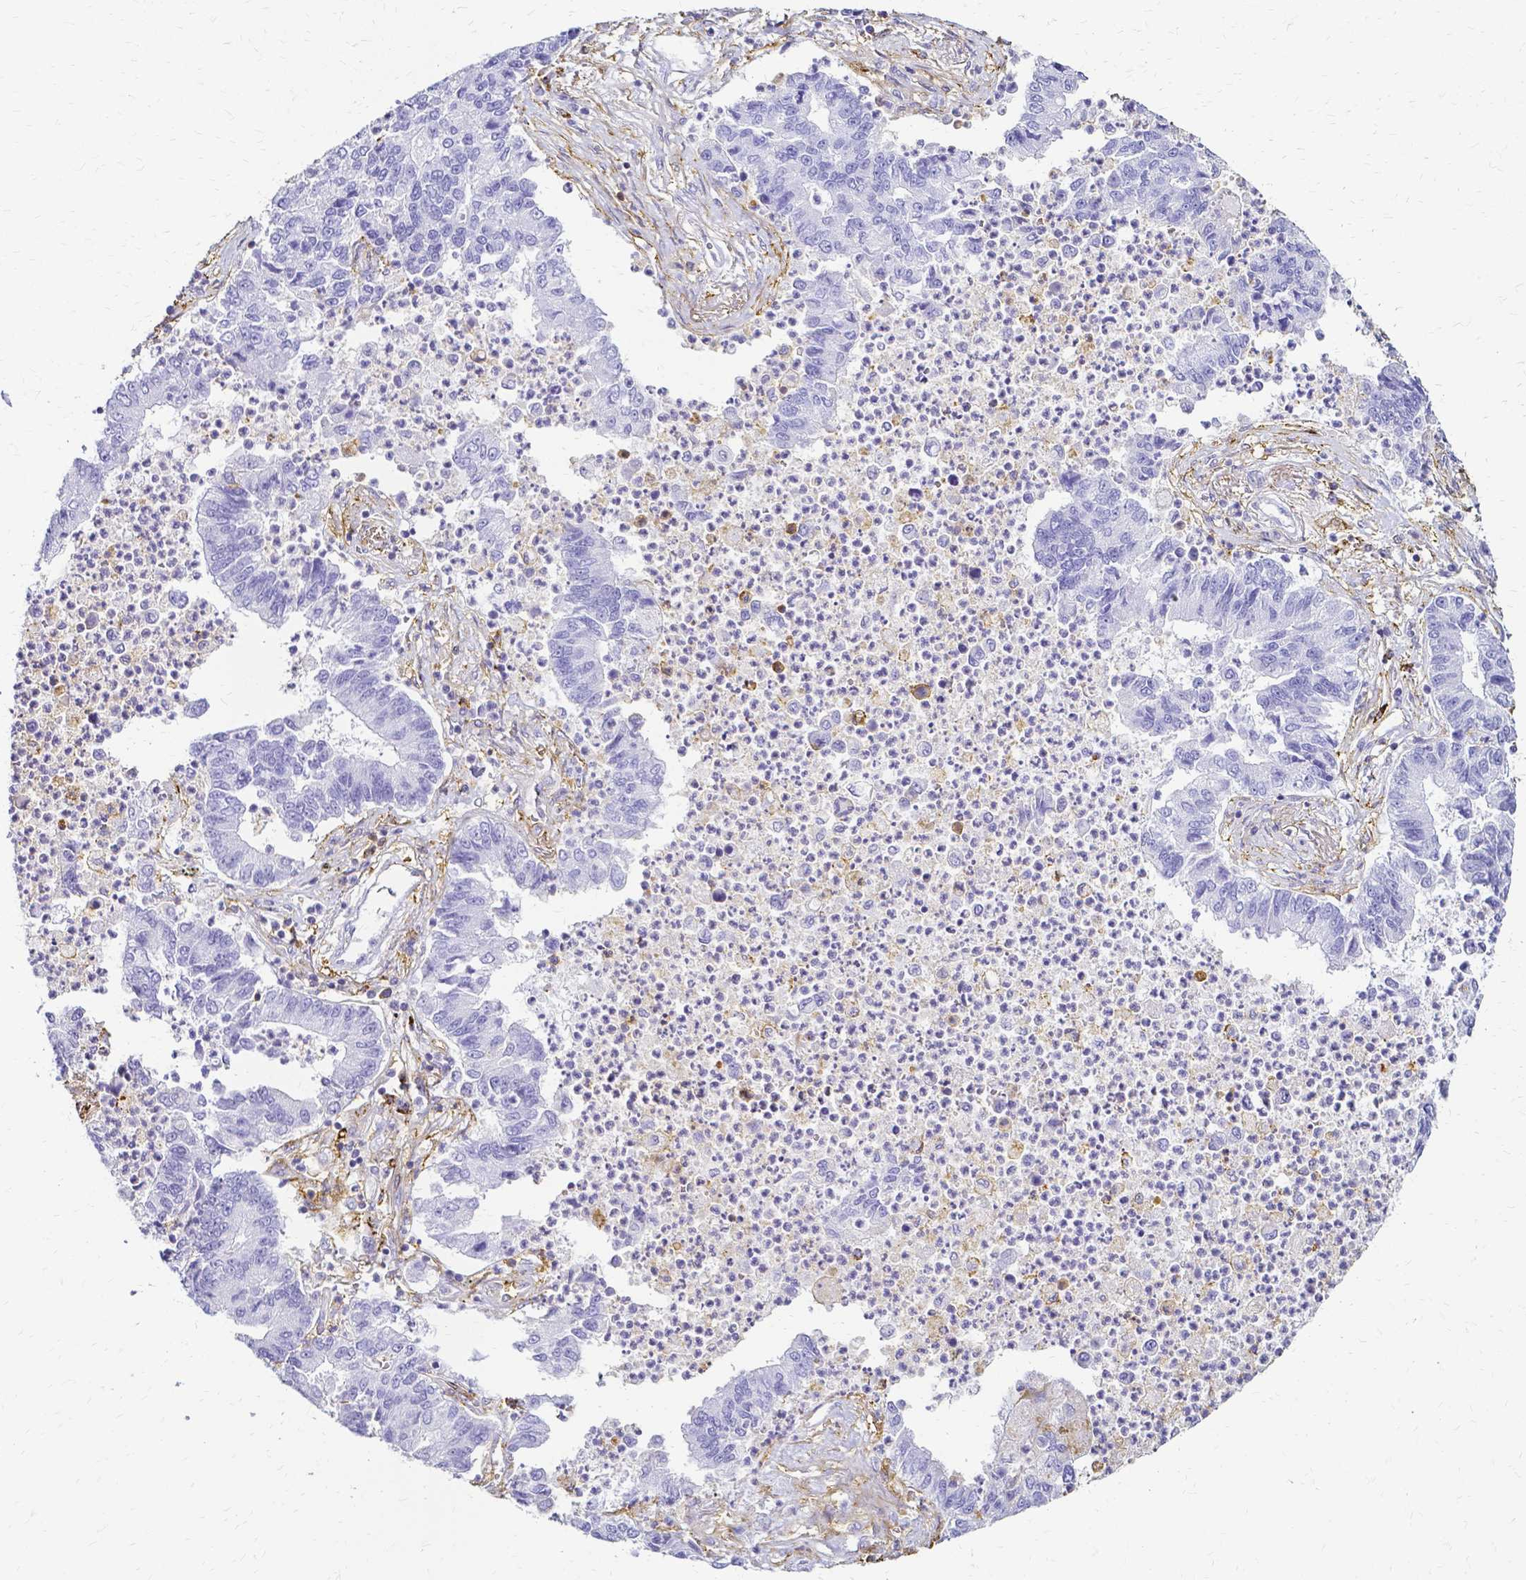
{"staining": {"intensity": "negative", "quantity": "none", "location": "none"}, "tissue": "lung cancer", "cell_type": "Tumor cells", "image_type": "cancer", "snomed": [{"axis": "morphology", "description": "Adenocarcinoma, NOS"}, {"axis": "topography", "description": "Lung"}], "caption": "Immunohistochemistry of human lung cancer (adenocarcinoma) demonstrates no expression in tumor cells. (DAB (3,3'-diaminobenzidine) immunohistochemistry with hematoxylin counter stain).", "gene": "HSPA12A", "patient": {"sex": "female", "age": 57}}